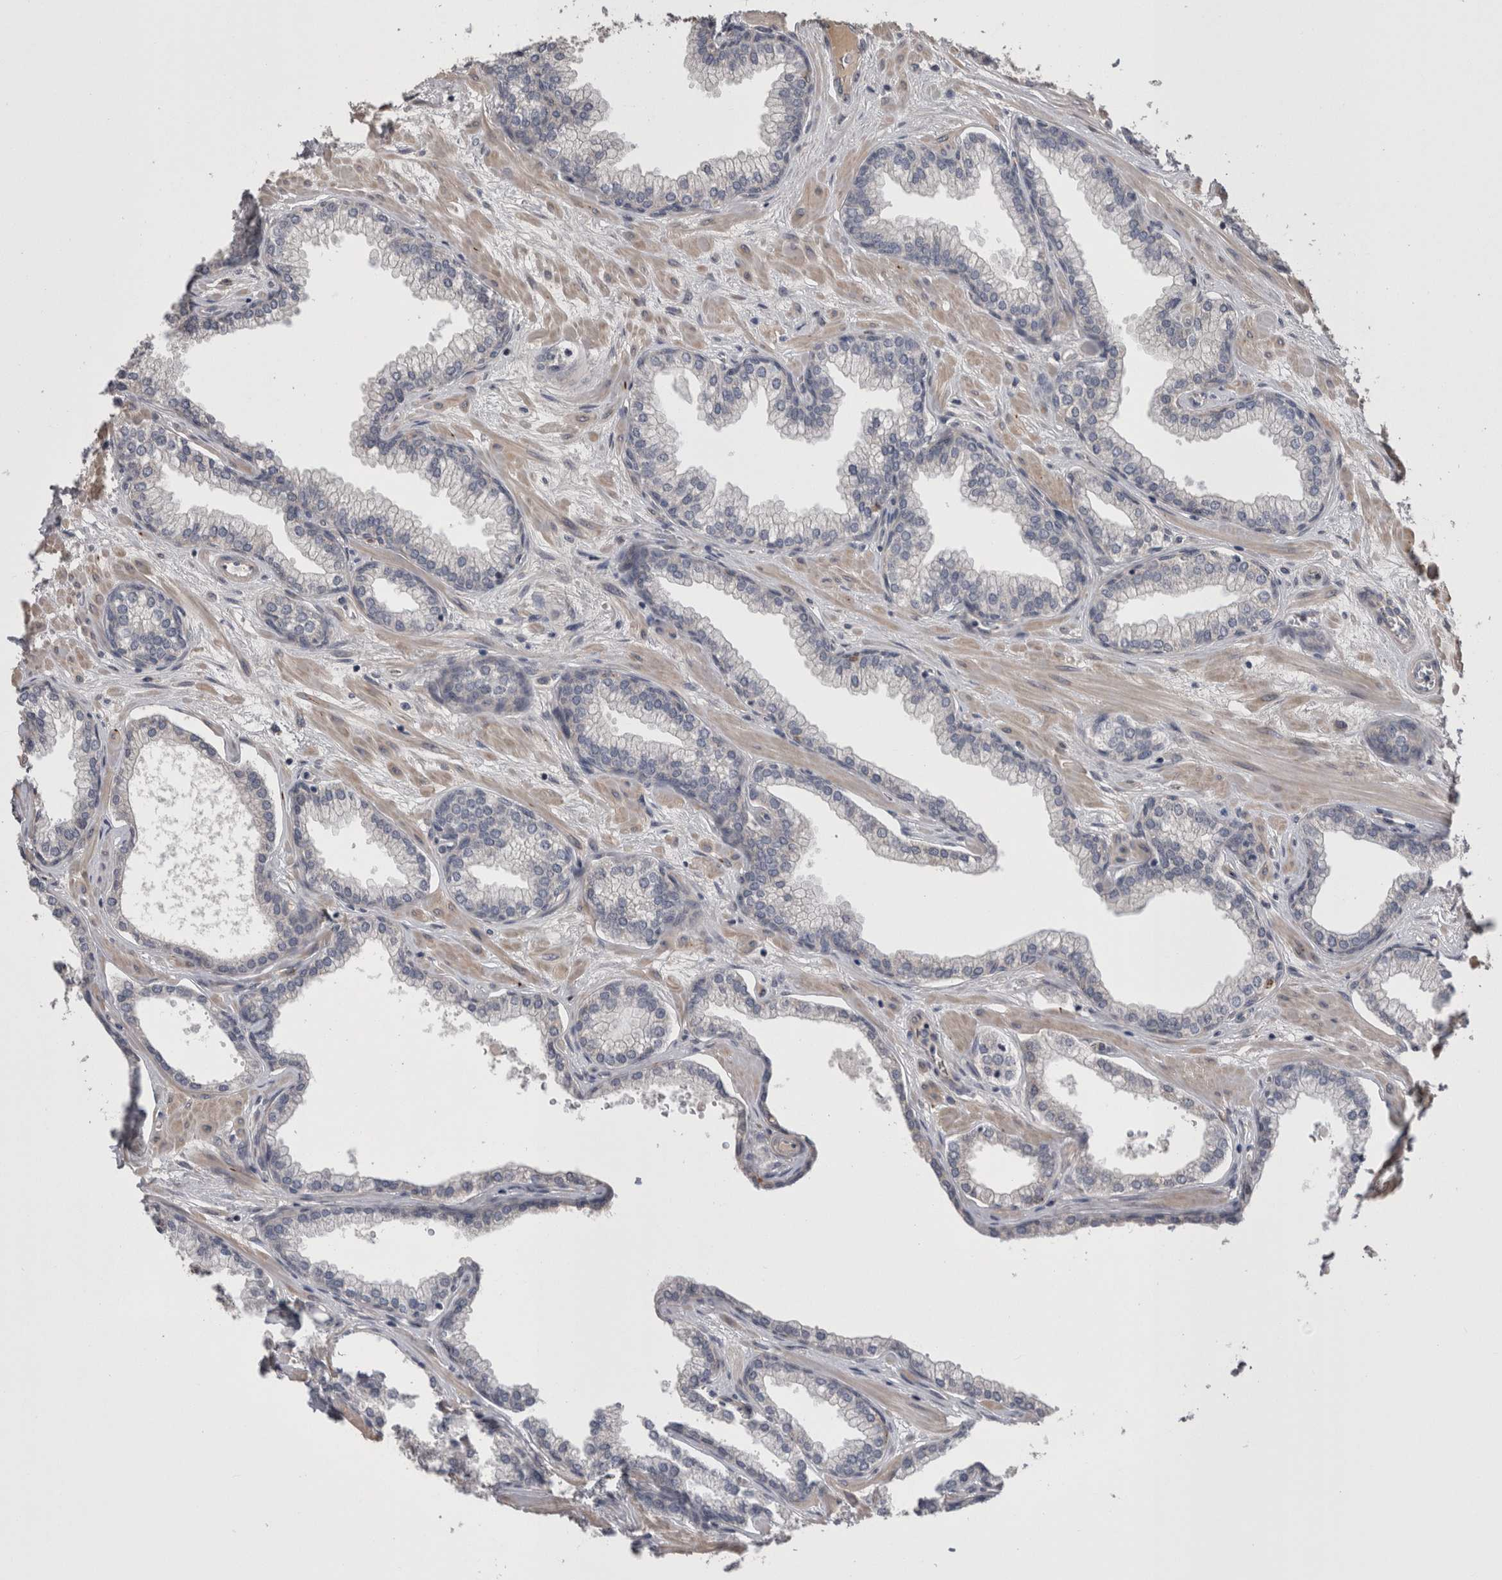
{"staining": {"intensity": "weak", "quantity": "25%-75%", "location": "cytoplasmic/membranous"}, "tissue": "prostate", "cell_type": "Glandular cells", "image_type": "normal", "snomed": [{"axis": "morphology", "description": "Normal tissue, NOS"}, {"axis": "morphology", "description": "Urothelial carcinoma, Low grade"}, {"axis": "topography", "description": "Urinary bladder"}, {"axis": "topography", "description": "Prostate"}], "caption": "Immunohistochemical staining of benign human prostate exhibits weak cytoplasmic/membranous protein positivity in about 25%-75% of glandular cells.", "gene": "STC1", "patient": {"sex": "male", "age": 60}}